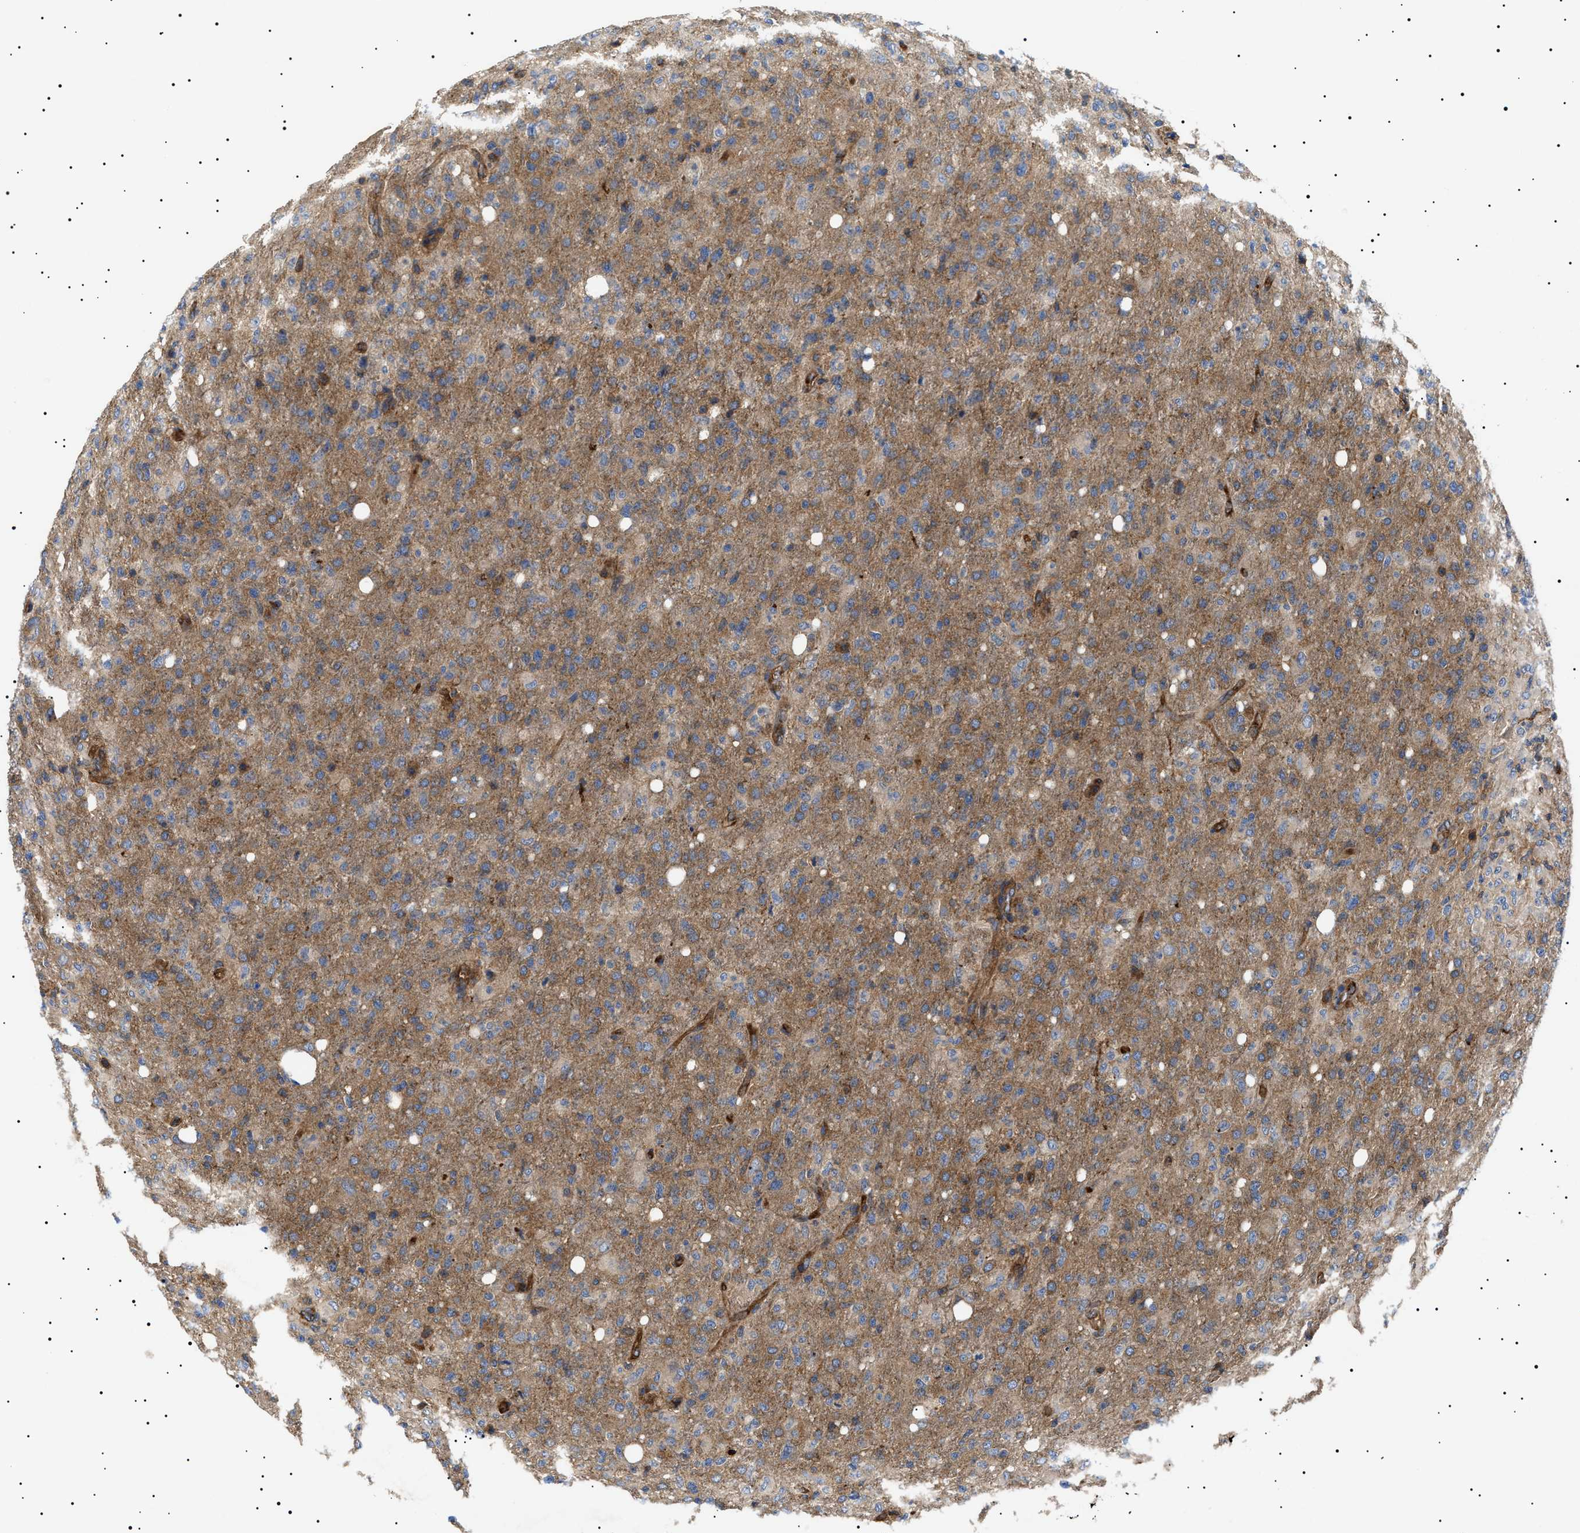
{"staining": {"intensity": "moderate", "quantity": ">75%", "location": "cytoplasmic/membranous"}, "tissue": "glioma", "cell_type": "Tumor cells", "image_type": "cancer", "snomed": [{"axis": "morphology", "description": "Glioma, malignant, High grade"}, {"axis": "topography", "description": "Brain"}], "caption": "IHC photomicrograph of neoplastic tissue: human glioma stained using immunohistochemistry demonstrates medium levels of moderate protein expression localized specifically in the cytoplasmic/membranous of tumor cells, appearing as a cytoplasmic/membranous brown color.", "gene": "TPP2", "patient": {"sex": "female", "age": 57}}